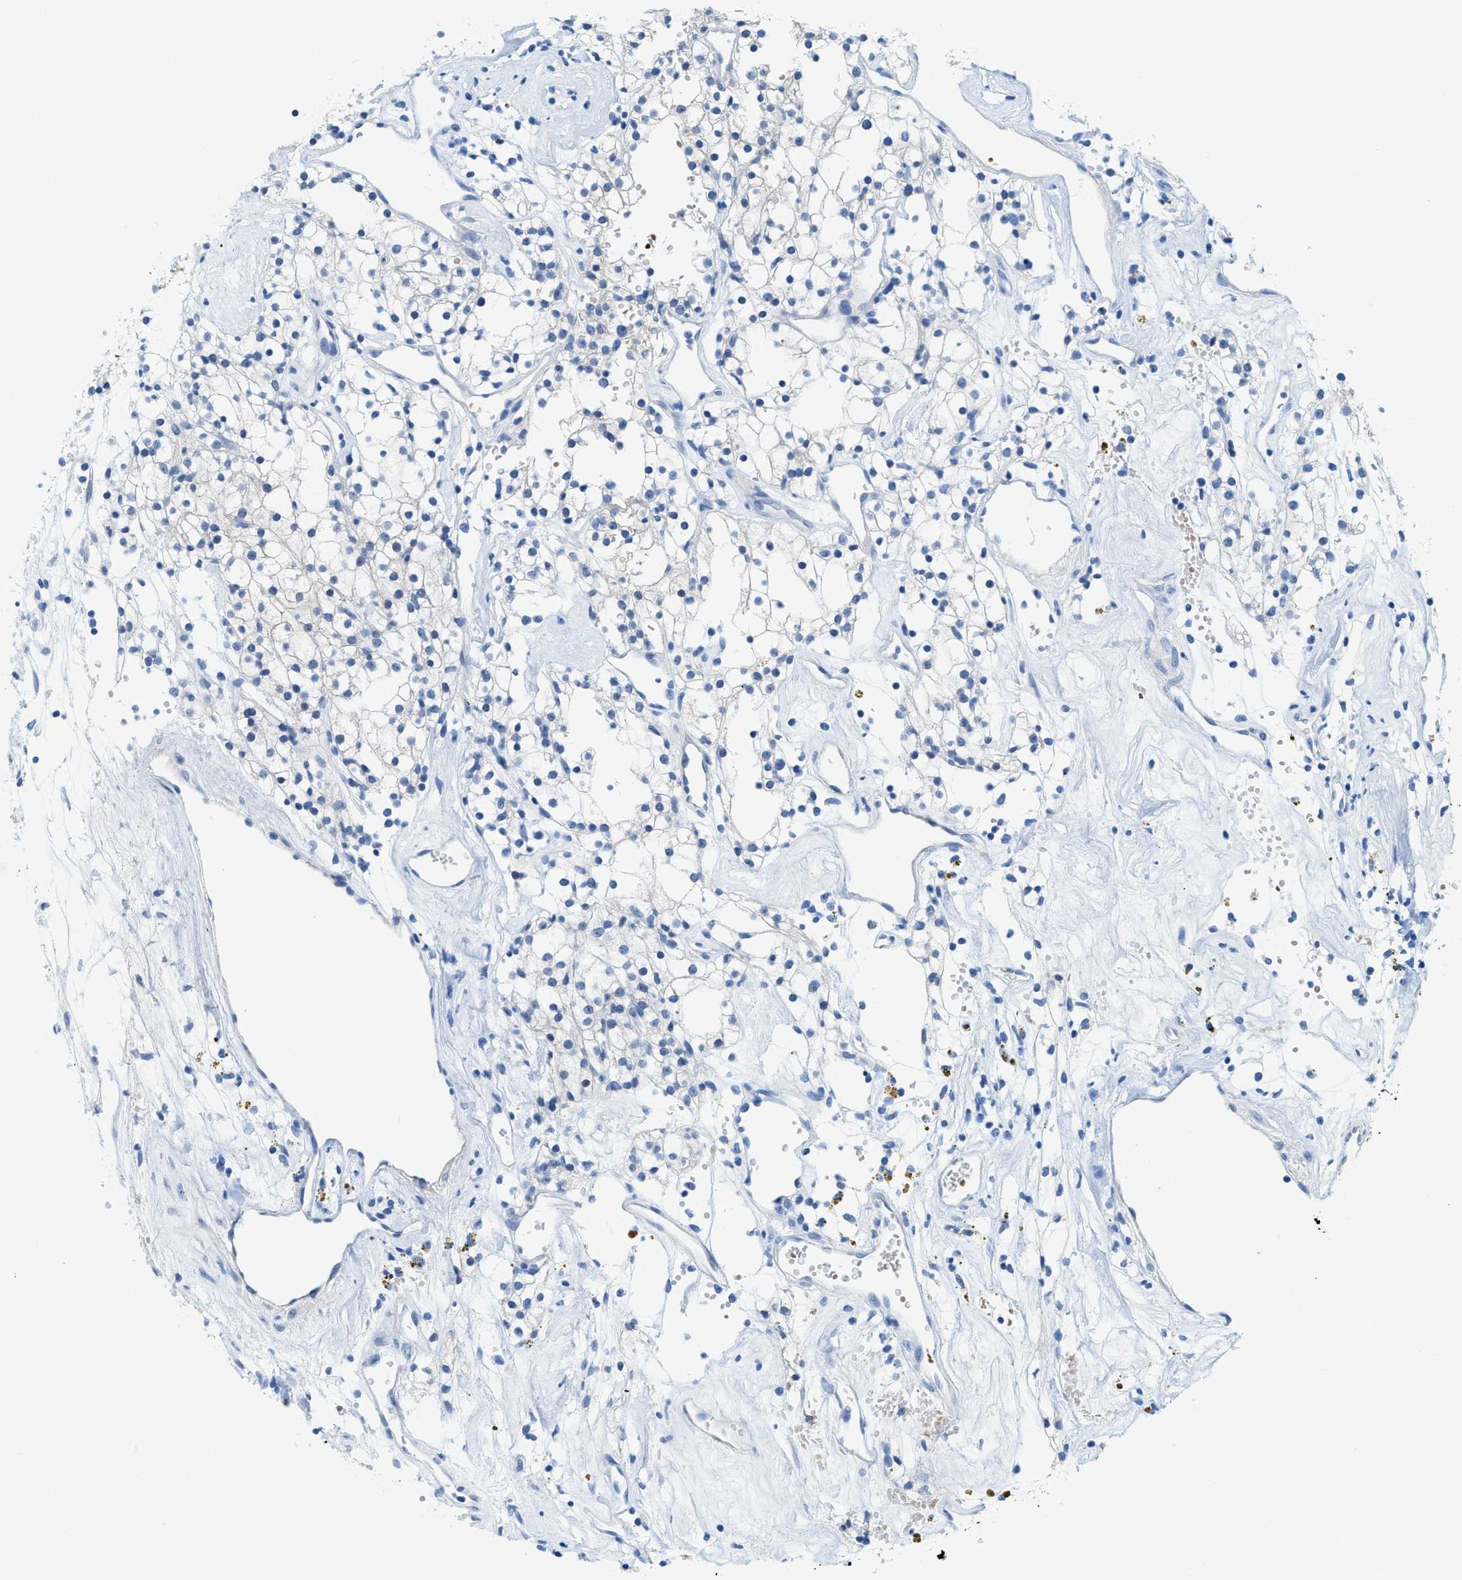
{"staining": {"intensity": "negative", "quantity": "none", "location": "none"}, "tissue": "renal cancer", "cell_type": "Tumor cells", "image_type": "cancer", "snomed": [{"axis": "morphology", "description": "Adenocarcinoma, NOS"}, {"axis": "topography", "description": "Kidney"}], "caption": "Tumor cells show no significant protein staining in renal cancer (adenocarcinoma). (DAB (3,3'-diaminobenzidine) IHC with hematoxylin counter stain).", "gene": "BPGM", "patient": {"sex": "male", "age": 59}}